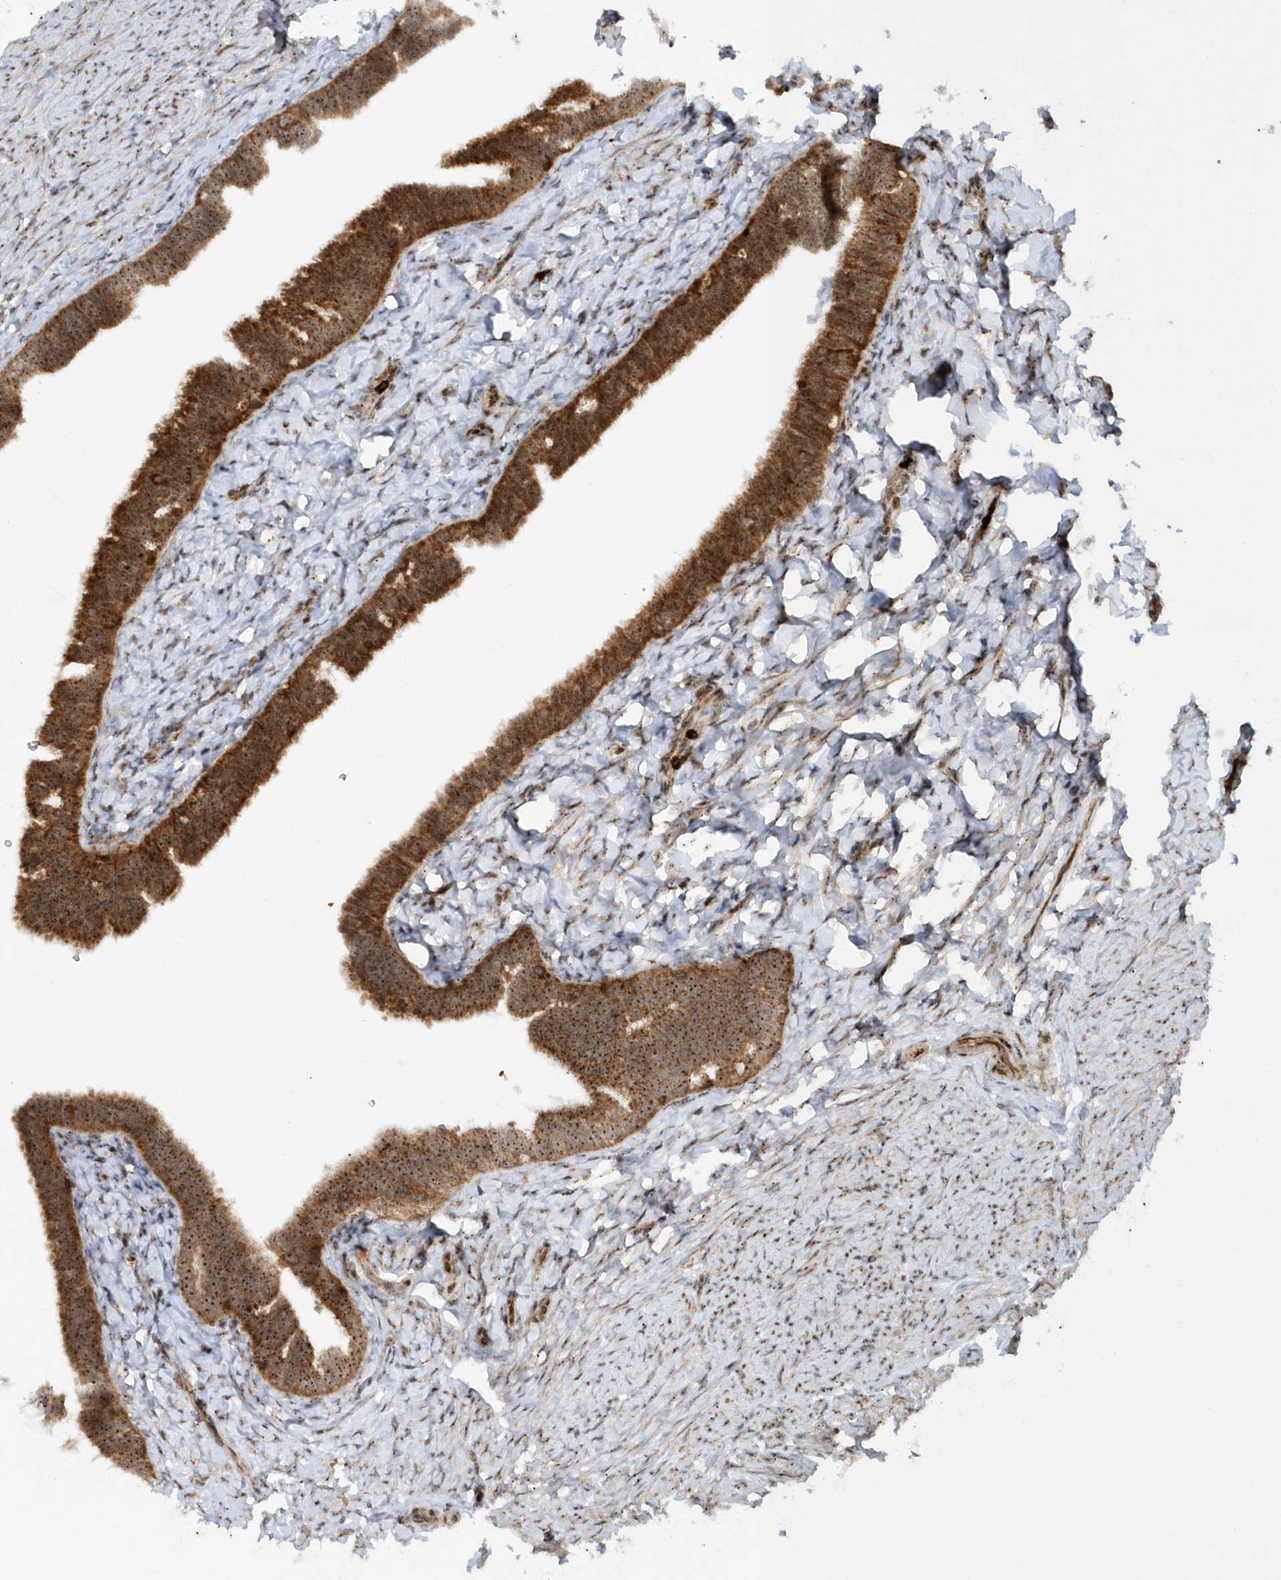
{"staining": {"intensity": "moderate", "quantity": ">75%", "location": "cytoplasmic/membranous,nuclear"}, "tissue": "fallopian tube", "cell_type": "Glandular cells", "image_type": "normal", "snomed": [{"axis": "morphology", "description": "Normal tissue, NOS"}, {"axis": "topography", "description": "Fallopian tube"}], "caption": "Protein staining shows moderate cytoplasmic/membranous,nuclear staining in approximately >75% of glandular cells in unremarkable fallopian tube.", "gene": "SOWAHB", "patient": {"sex": "female", "age": 39}}